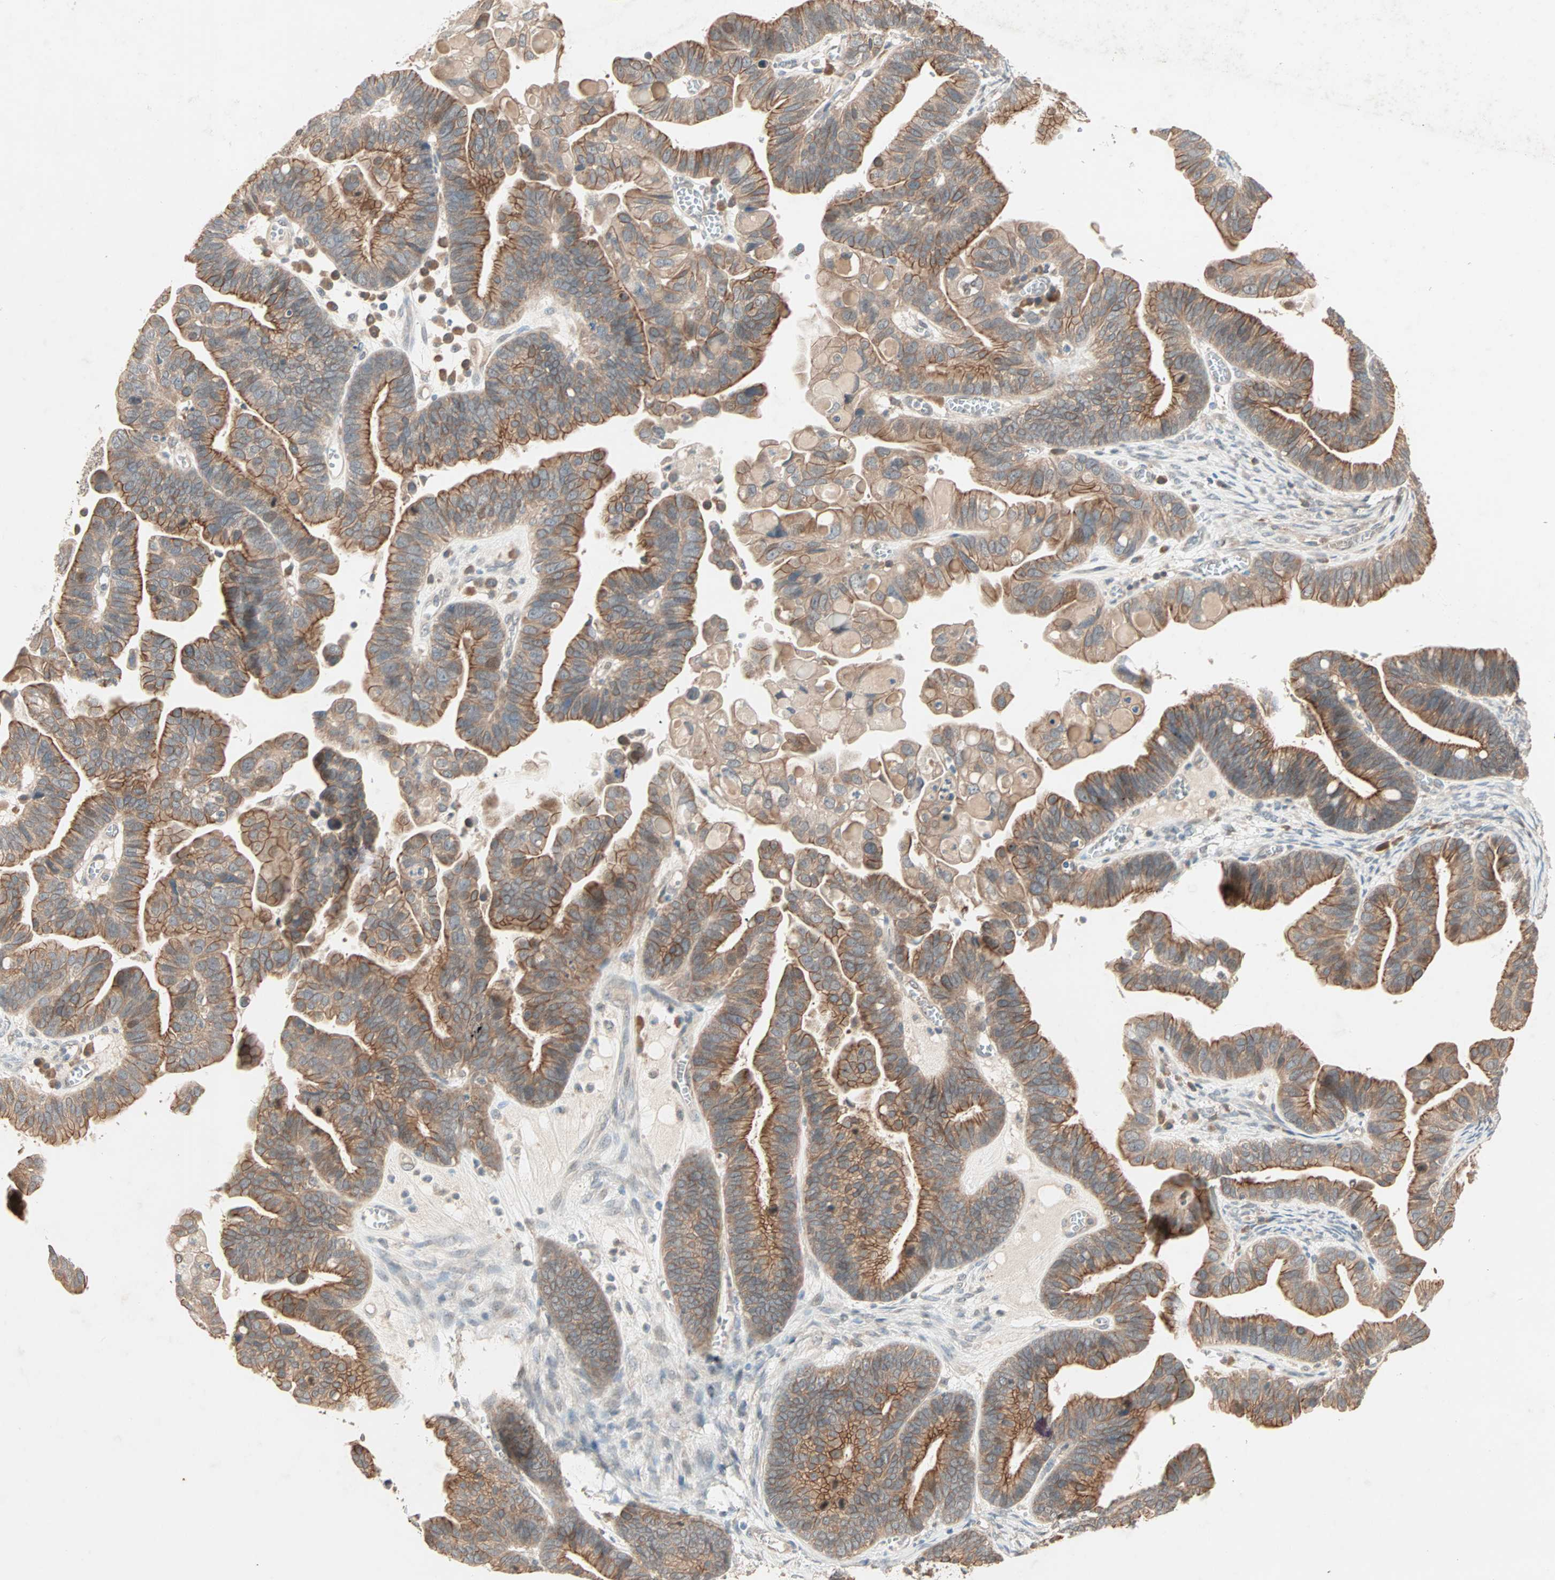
{"staining": {"intensity": "strong", "quantity": ">75%", "location": "cytoplasmic/membranous"}, "tissue": "ovarian cancer", "cell_type": "Tumor cells", "image_type": "cancer", "snomed": [{"axis": "morphology", "description": "Cystadenocarcinoma, serous, NOS"}, {"axis": "topography", "description": "Ovary"}], "caption": "The histopathology image demonstrates immunohistochemical staining of serous cystadenocarcinoma (ovarian). There is strong cytoplasmic/membranous staining is appreciated in about >75% of tumor cells.", "gene": "TTF2", "patient": {"sex": "female", "age": 56}}